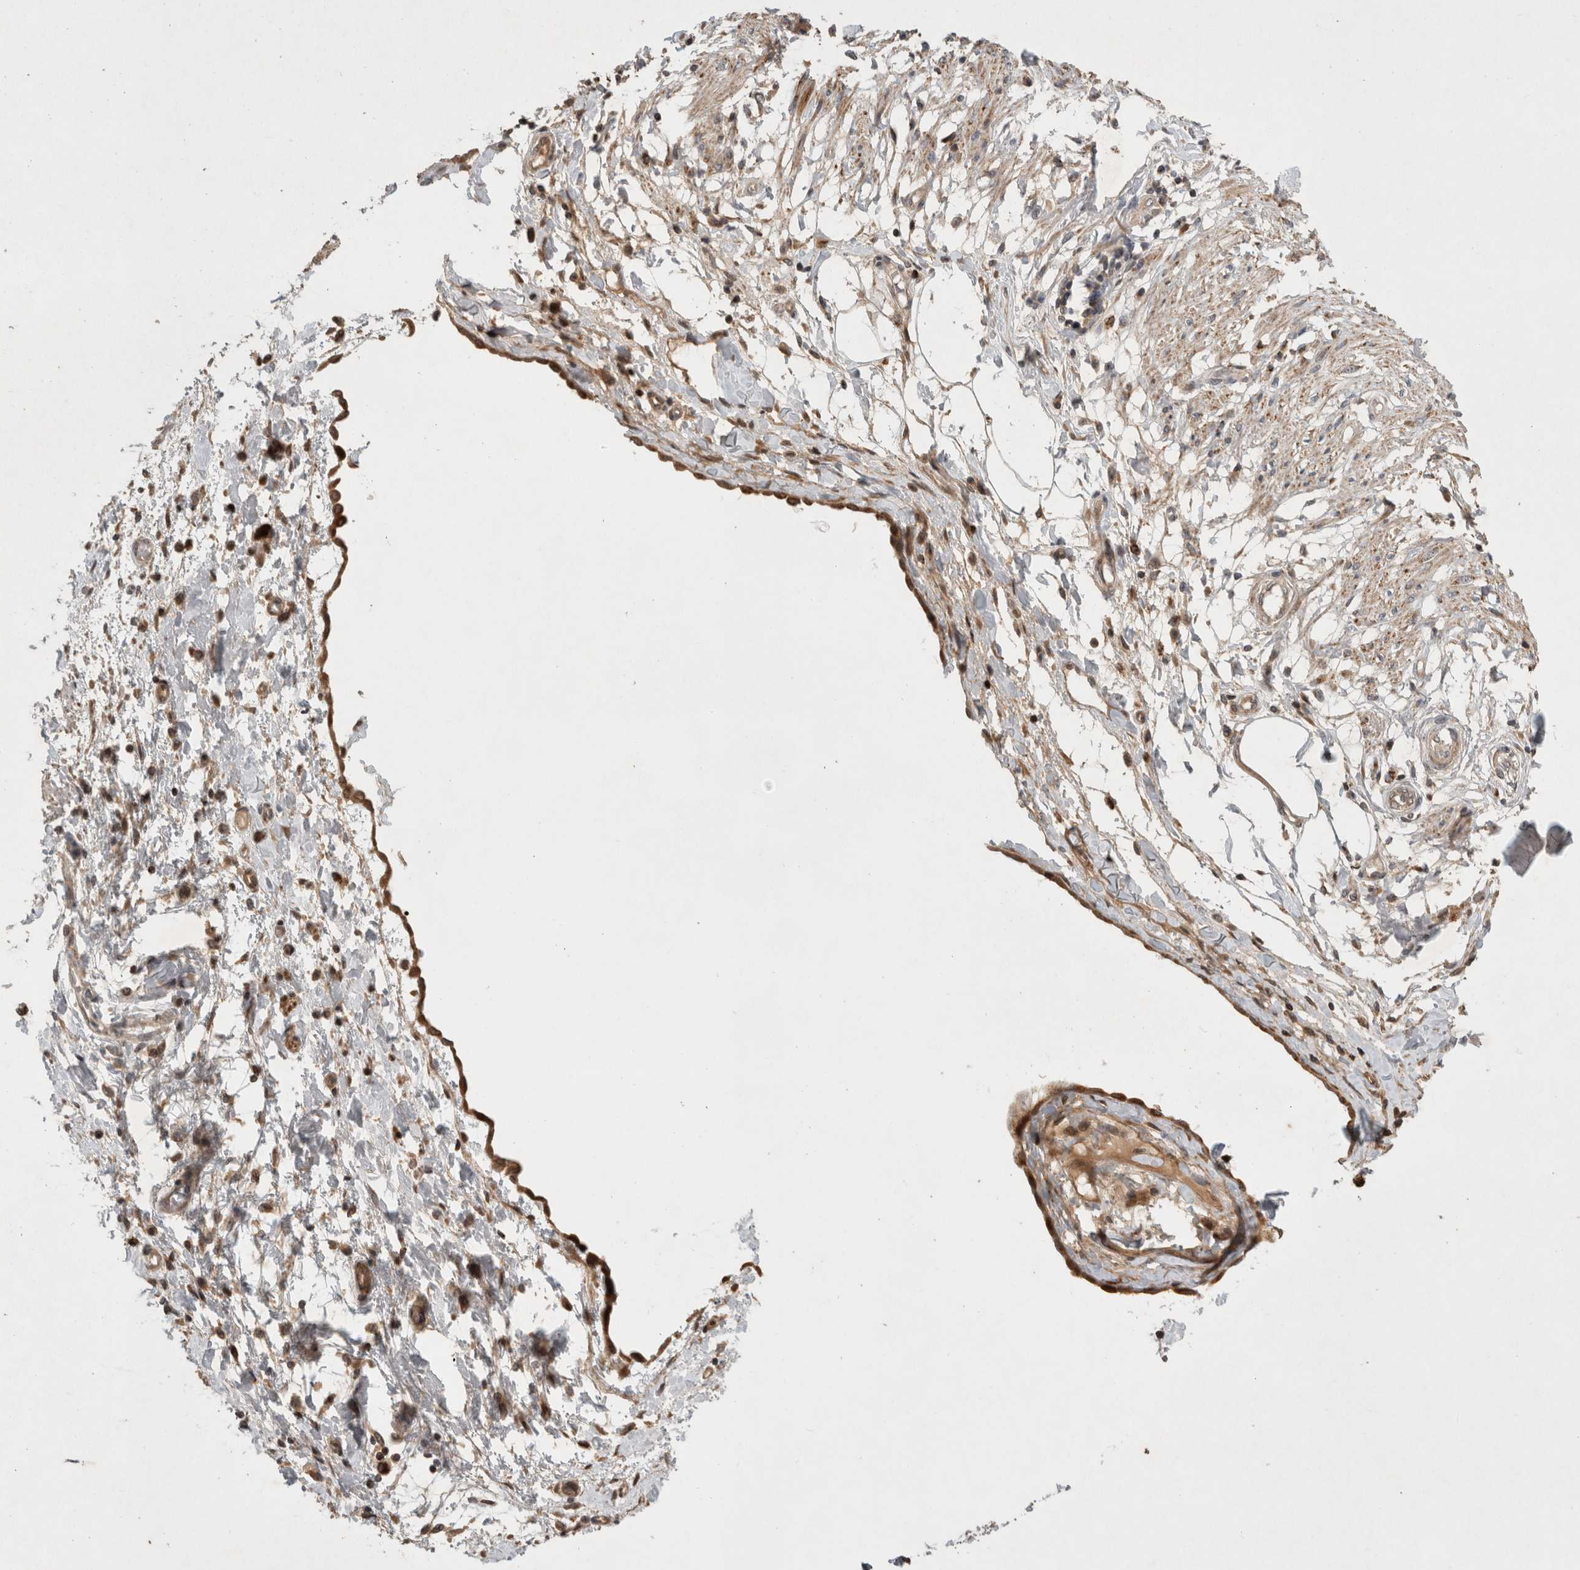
{"staining": {"intensity": "moderate", "quantity": ">75%", "location": "cytoplasmic/membranous"}, "tissue": "smooth muscle", "cell_type": "Smooth muscle cells", "image_type": "normal", "snomed": [{"axis": "morphology", "description": "Normal tissue, NOS"}, {"axis": "morphology", "description": "Adenocarcinoma, NOS"}, {"axis": "topography", "description": "Smooth muscle"}, {"axis": "topography", "description": "Colon"}], "caption": "Immunohistochemical staining of unremarkable human smooth muscle demonstrates medium levels of moderate cytoplasmic/membranous positivity in approximately >75% of smooth muscle cells. The protein is stained brown, and the nuclei are stained in blue (DAB (3,3'-diaminobenzidine) IHC with brightfield microscopy, high magnification).", "gene": "SERAC1", "patient": {"sex": "male", "age": 14}}